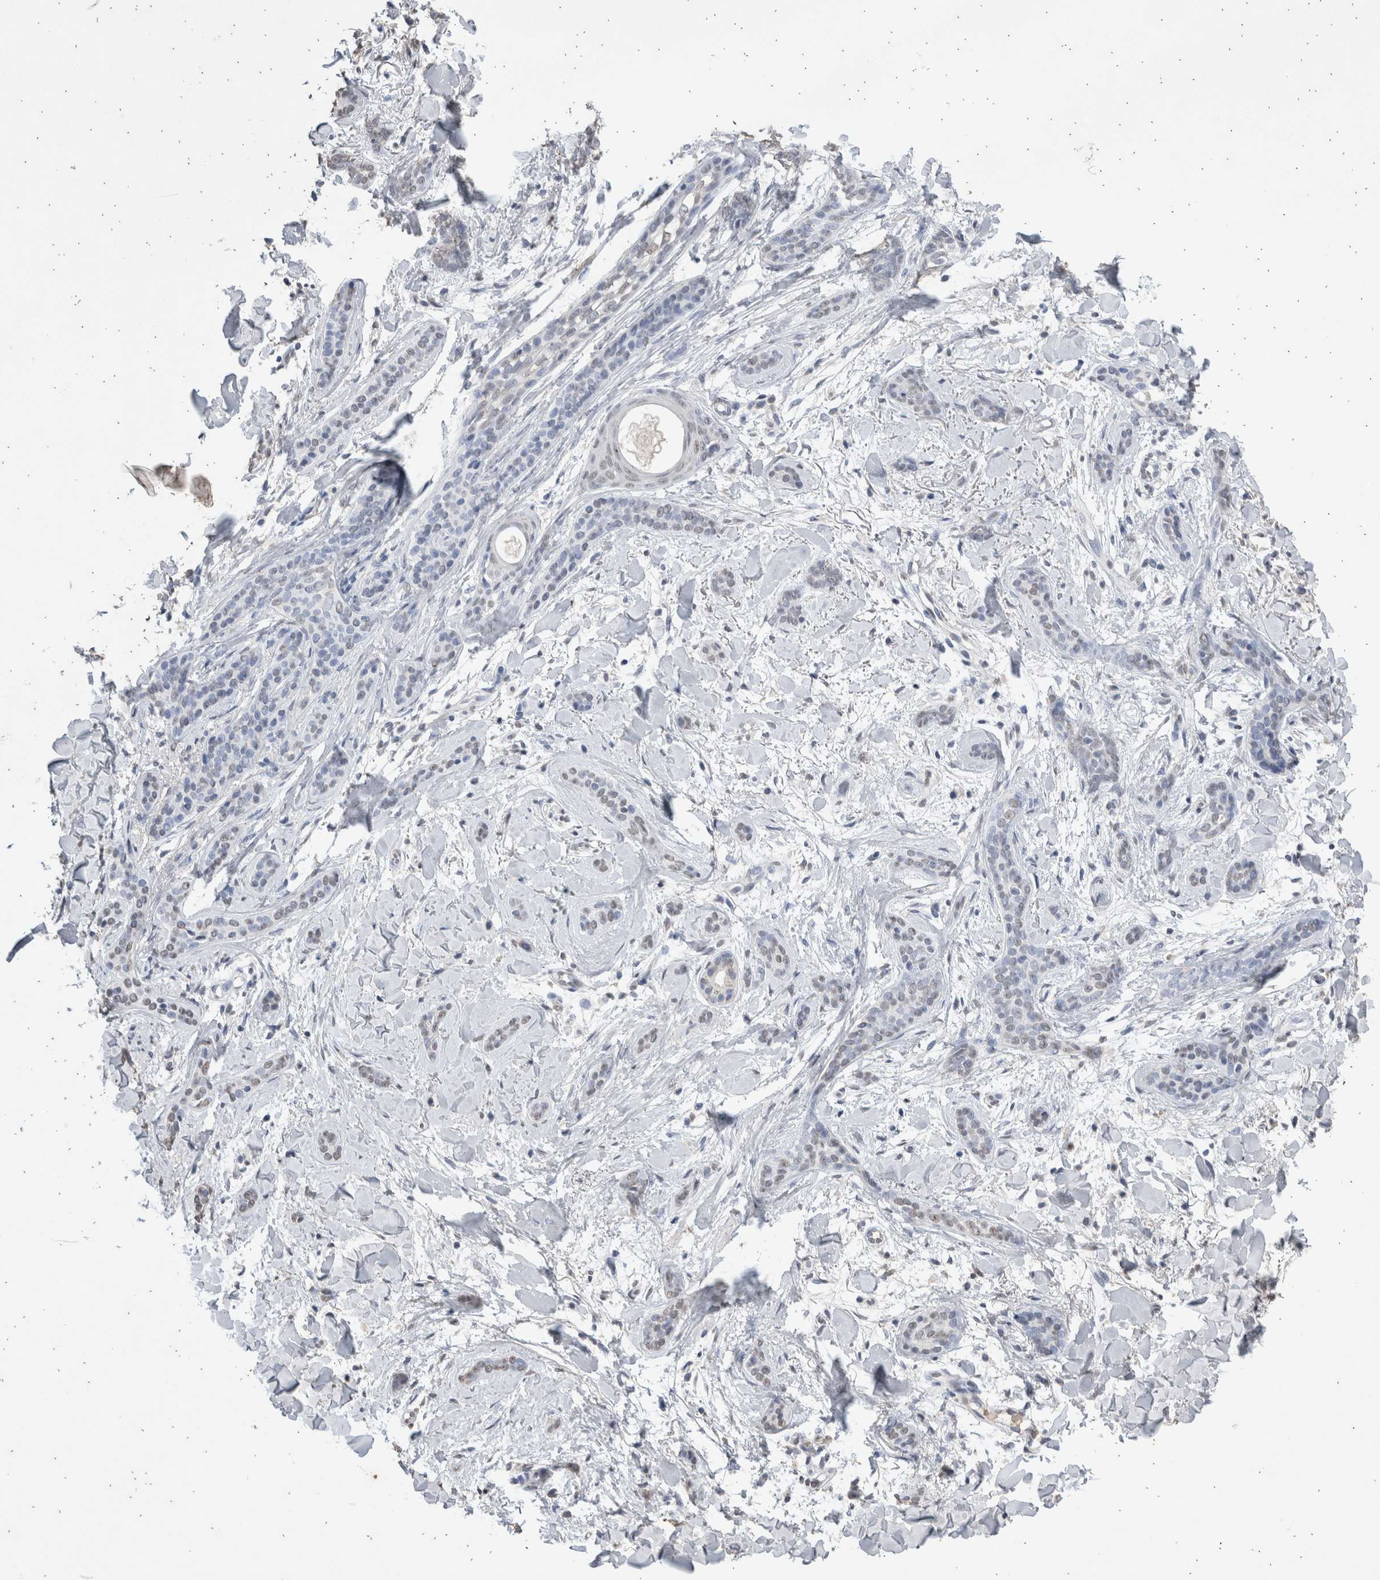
{"staining": {"intensity": "negative", "quantity": "none", "location": "none"}, "tissue": "skin cancer", "cell_type": "Tumor cells", "image_type": "cancer", "snomed": [{"axis": "morphology", "description": "Basal cell carcinoma"}, {"axis": "morphology", "description": "Adnexal tumor, benign"}, {"axis": "topography", "description": "Skin"}], "caption": "This is an immunohistochemistry image of skin cancer. There is no positivity in tumor cells.", "gene": "LGALS2", "patient": {"sex": "female", "age": 42}}